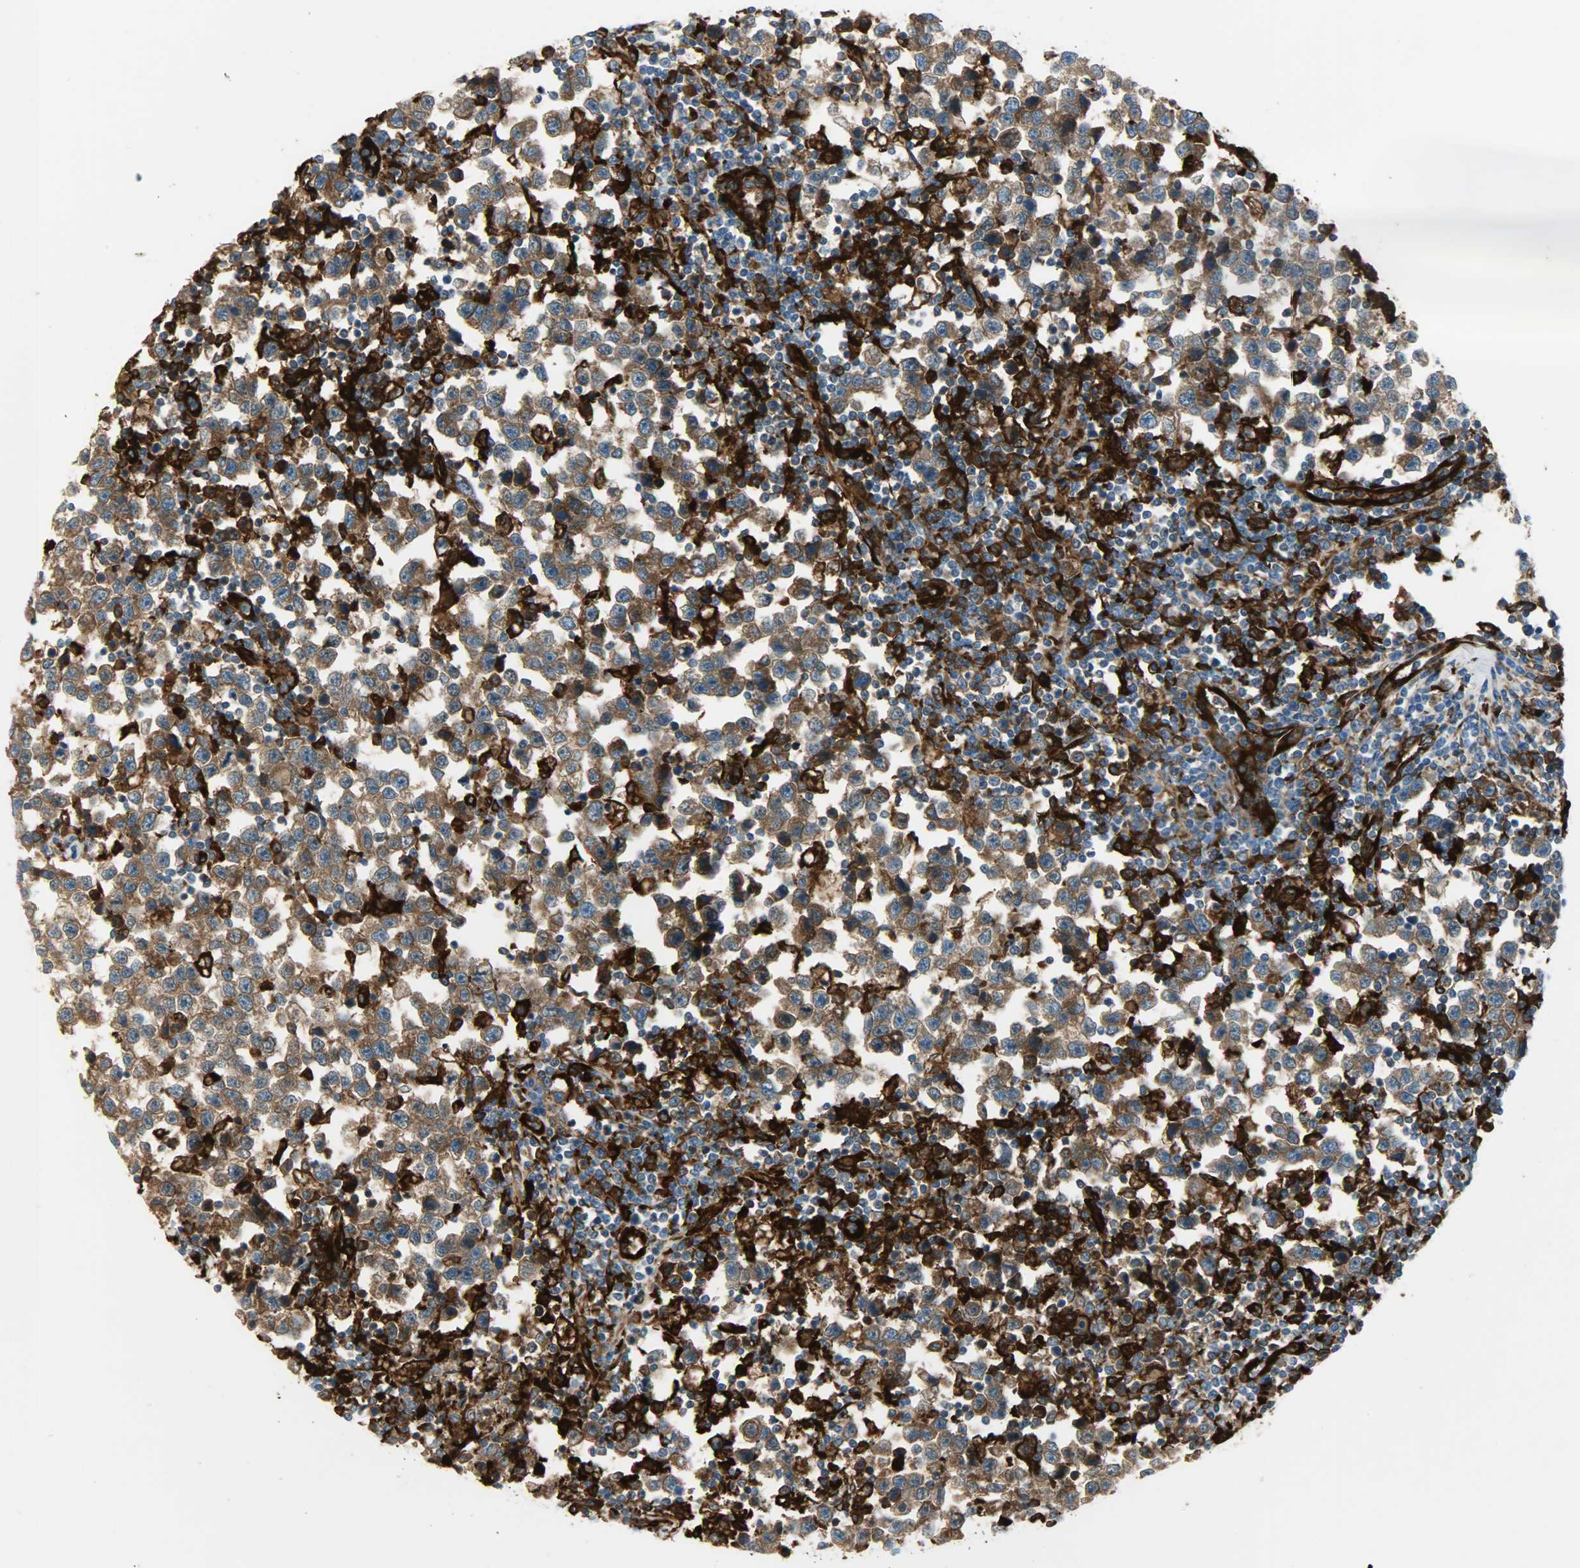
{"staining": {"intensity": "moderate", "quantity": ">75%", "location": "cytoplasmic/membranous"}, "tissue": "testis cancer", "cell_type": "Tumor cells", "image_type": "cancer", "snomed": [{"axis": "morphology", "description": "Seminoma, NOS"}, {"axis": "topography", "description": "Testis"}], "caption": "High-power microscopy captured an IHC photomicrograph of seminoma (testis), revealing moderate cytoplasmic/membranous positivity in about >75% of tumor cells.", "gene": "WARS1", "patient": {"sex": "male", "age": 43}}